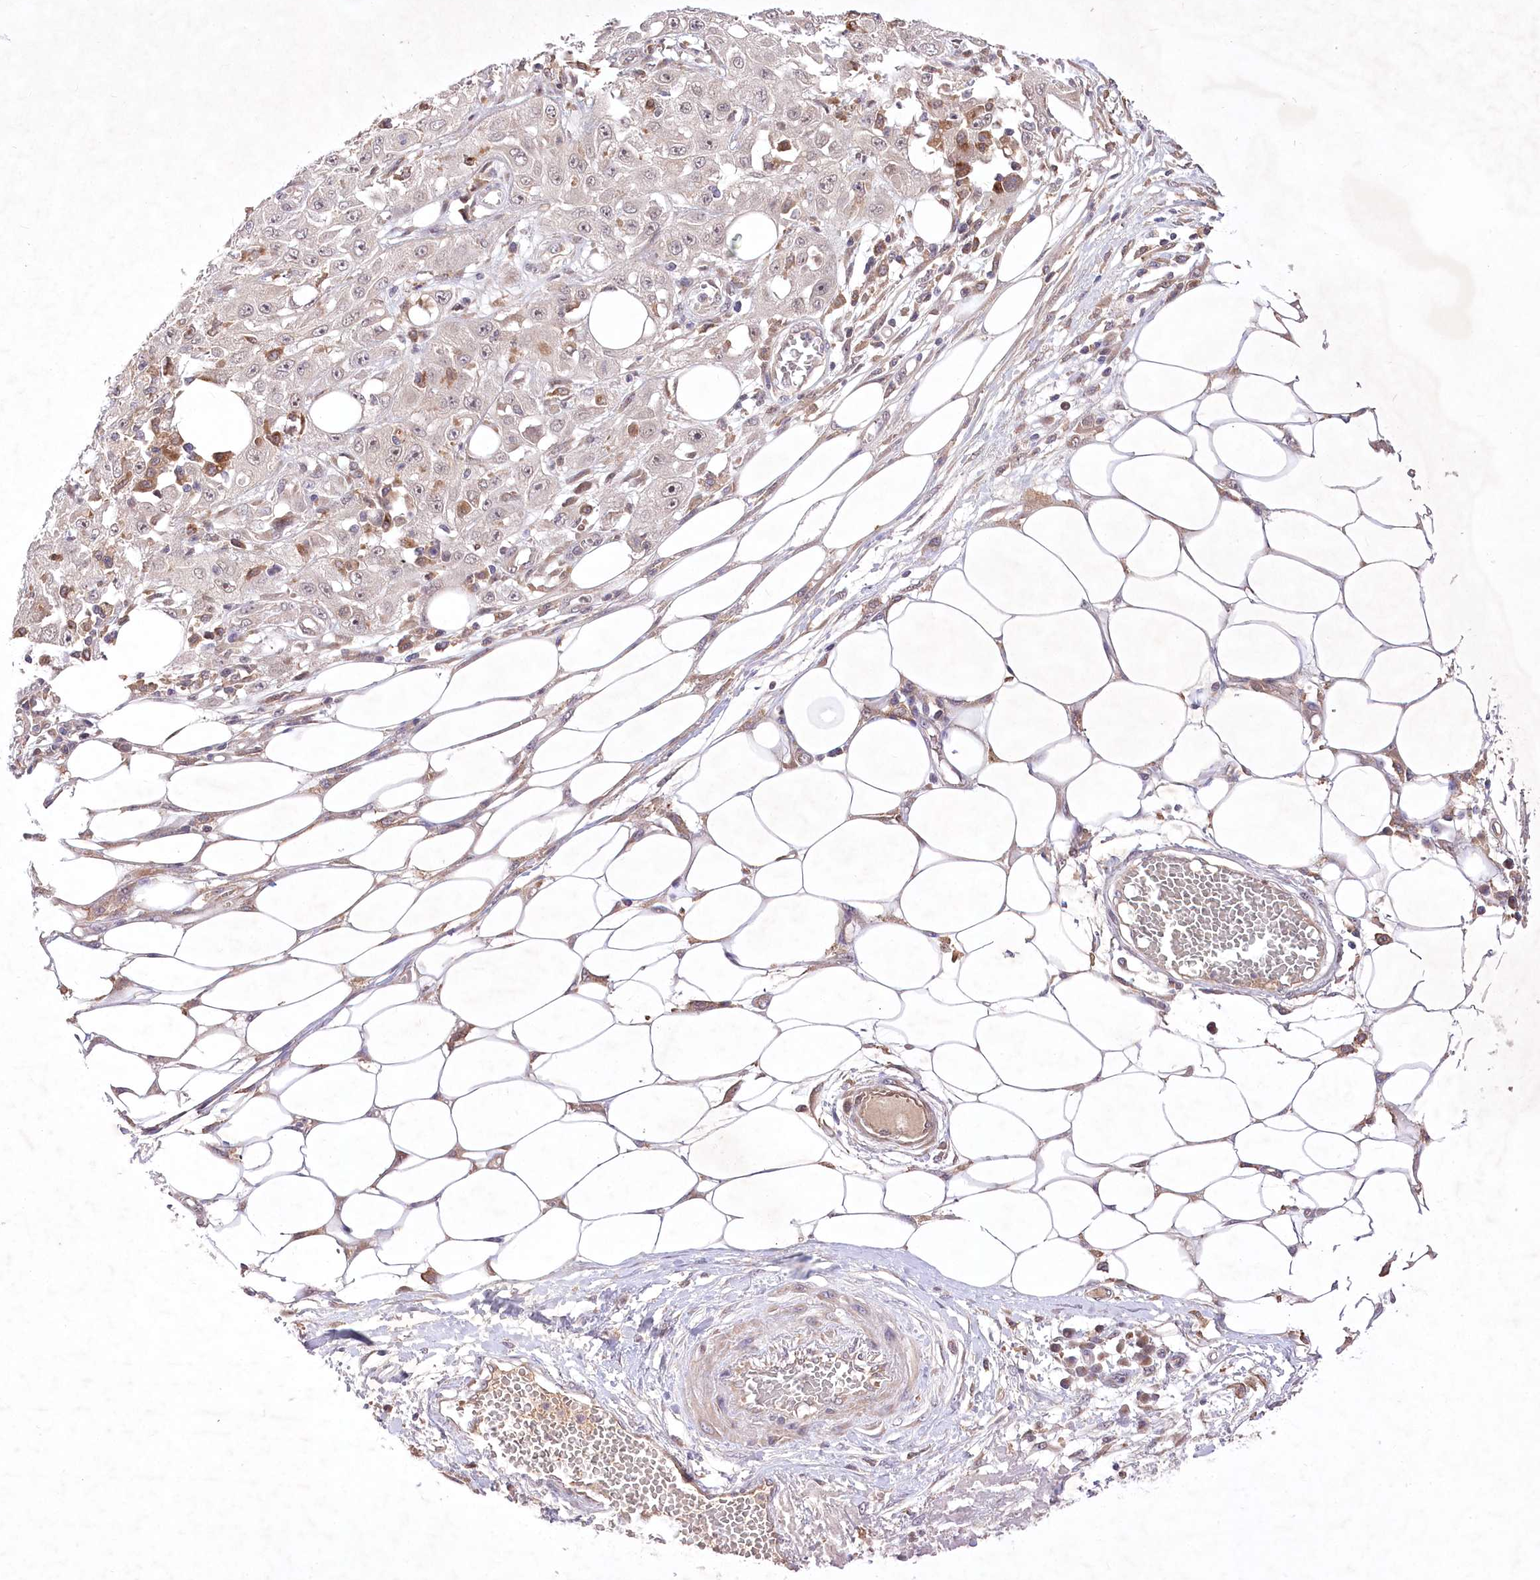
{"staining": {"intensity": "weak", "quantity": "<25%", "location": "cytoplasmic/membranous,nuclear"}, "tissue": "skin cancer", "cell_type": "Tumor cells", "image_type": "cancer", "snomed": [{"axis": "morphology", "description": "Squamous cell carcinoma, NOS"}, {"axis": "morphology", "description": "Squamous cell carcinoma, metastatic, NOS"}, {"axis": "topography", "description": "Skin"}, {"axis": "topography", "description": "Lymph node"}], "caption": "The histopathology image reveals no staining of tumor cells in skin cancer. (DAB (3,3'-diaminobenzidine) immunohistochemistry (IHC) visualized using brightfield microscopy, high magnification).", "gene": "HELT", "patient": {"sex": "male", "age": 75}}